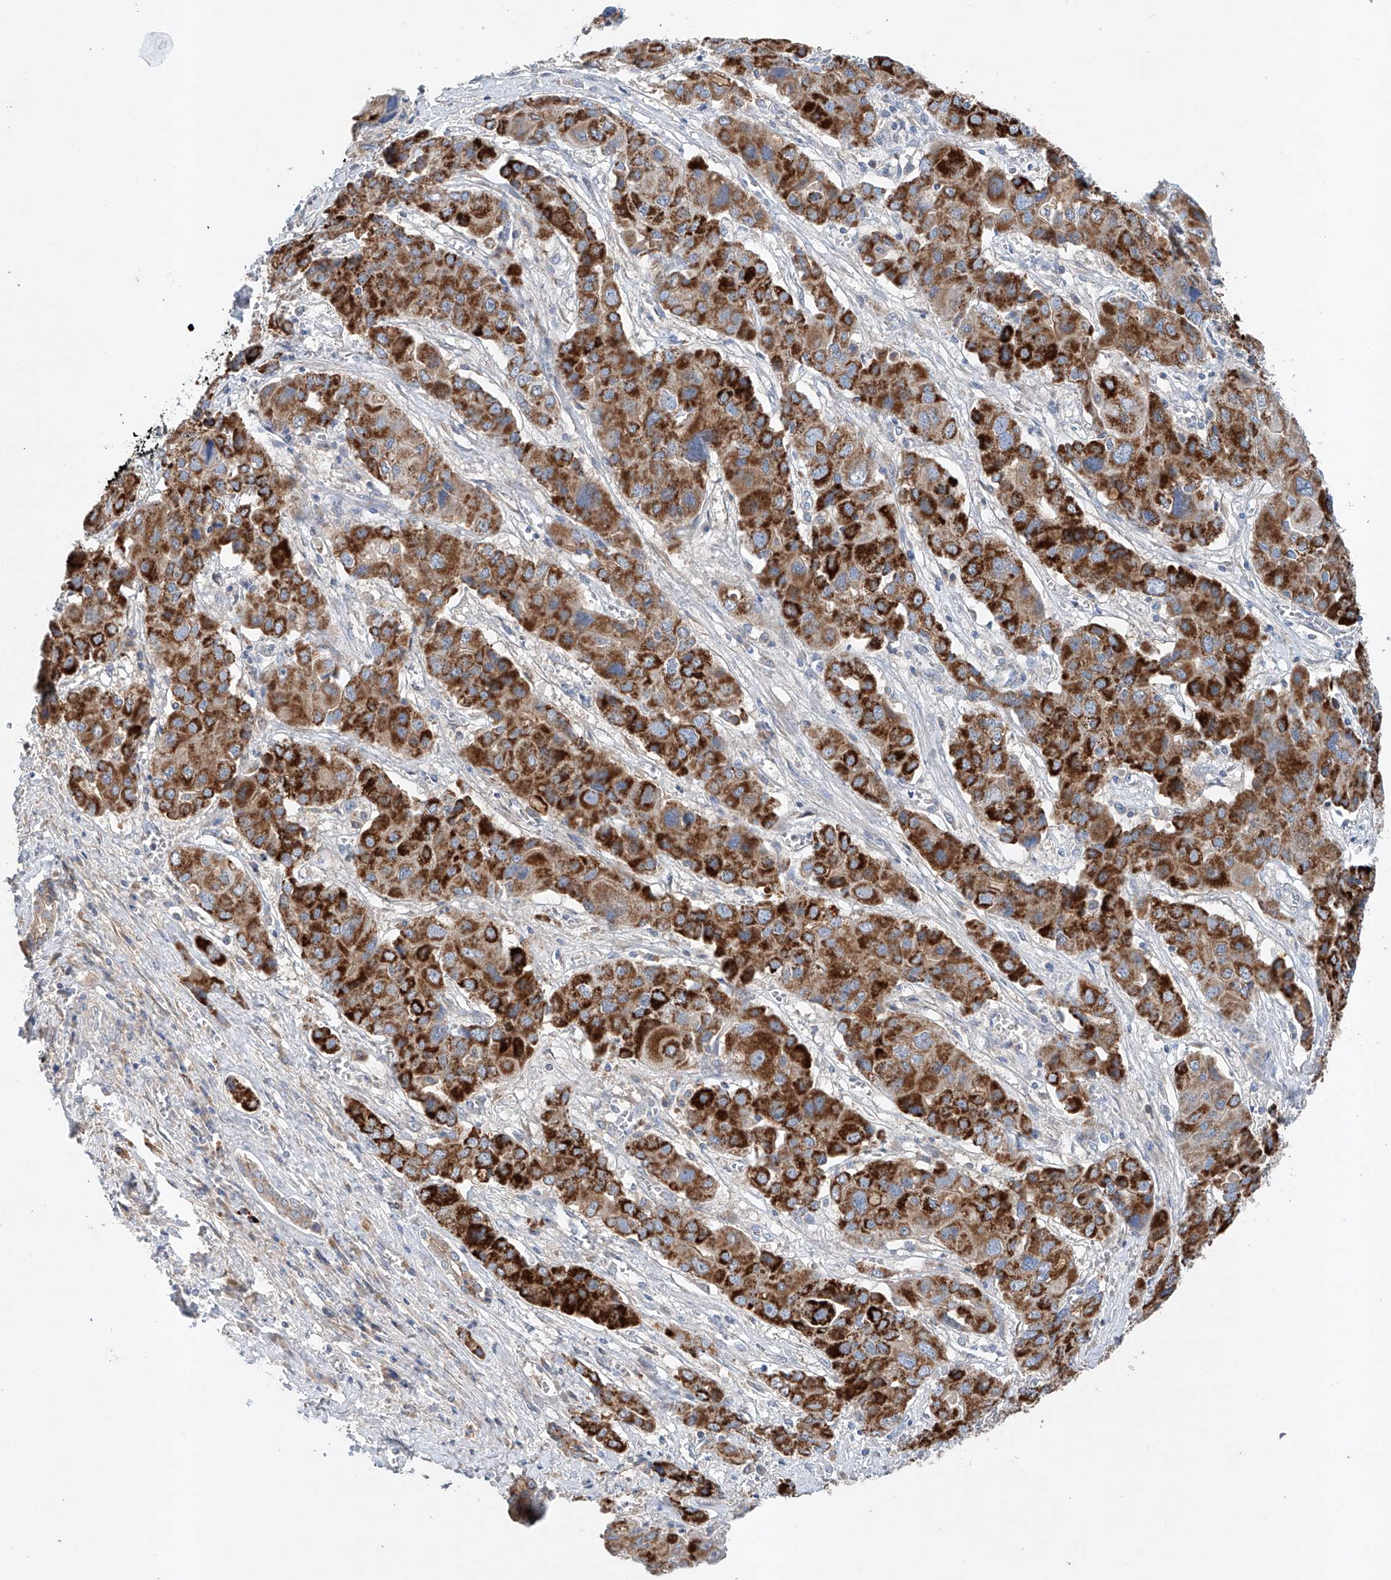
{"staining": {"intensity": "strong", "quantity": ">75%", "location": "cytoplasmic/membranous"}, "tissue": "liver cancer", "cell_type": "Tumor cells", "image_type": "cancer", "snomed": [{"axis": "morphology", "description": "Cholangiocarcinoma"}, {"axis": "topography", "description": "Liver"}], "caption": "High-magnification brightfield microscopy of liver cholangiocarcinoma stained with DAB (brown) and counterstained with hematoxylin (blue). tumor cells exhibit strong cytoplasmic/membranous positivity is present in about>75% of cells.", "gene": "GPC4", "patient": {"sex": "male", "age": 67}}